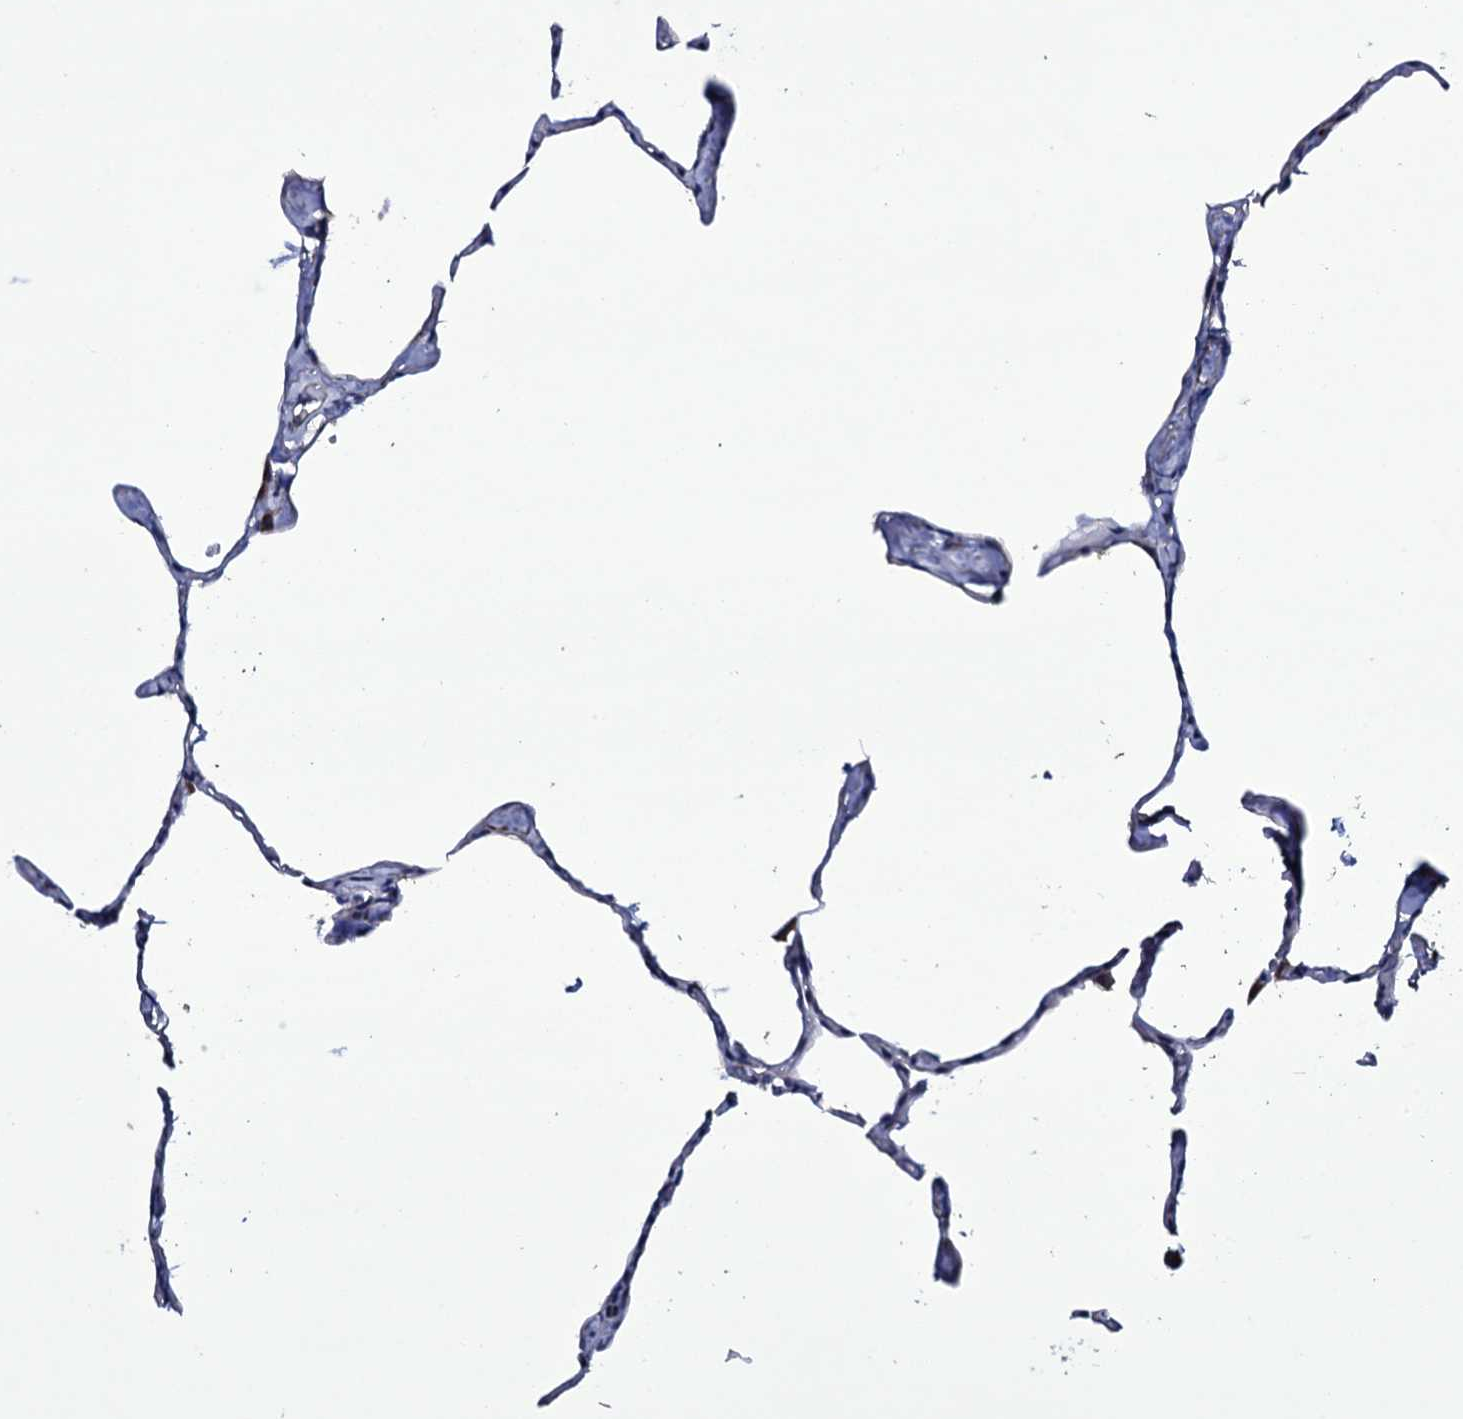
{"staining": {"intensity": "negative", "quantity": "none", "location": "none"}, "tissue": "lung", "cell_type": "Alveolar cells", "image_type": "normal", "snomed": [{"axis": "morphology", "description": "Normal tissue, NOS"}, {"axis": "topography", "description": "Lung"}], "caption": "DAB (3,3'-diaminobenzidine) immunohistochemical staining of benign human lung exhibits no significant expression in alveolar cells.", "gene": "BCL2L14", "patient": {"sex": "male", "age": 65}}